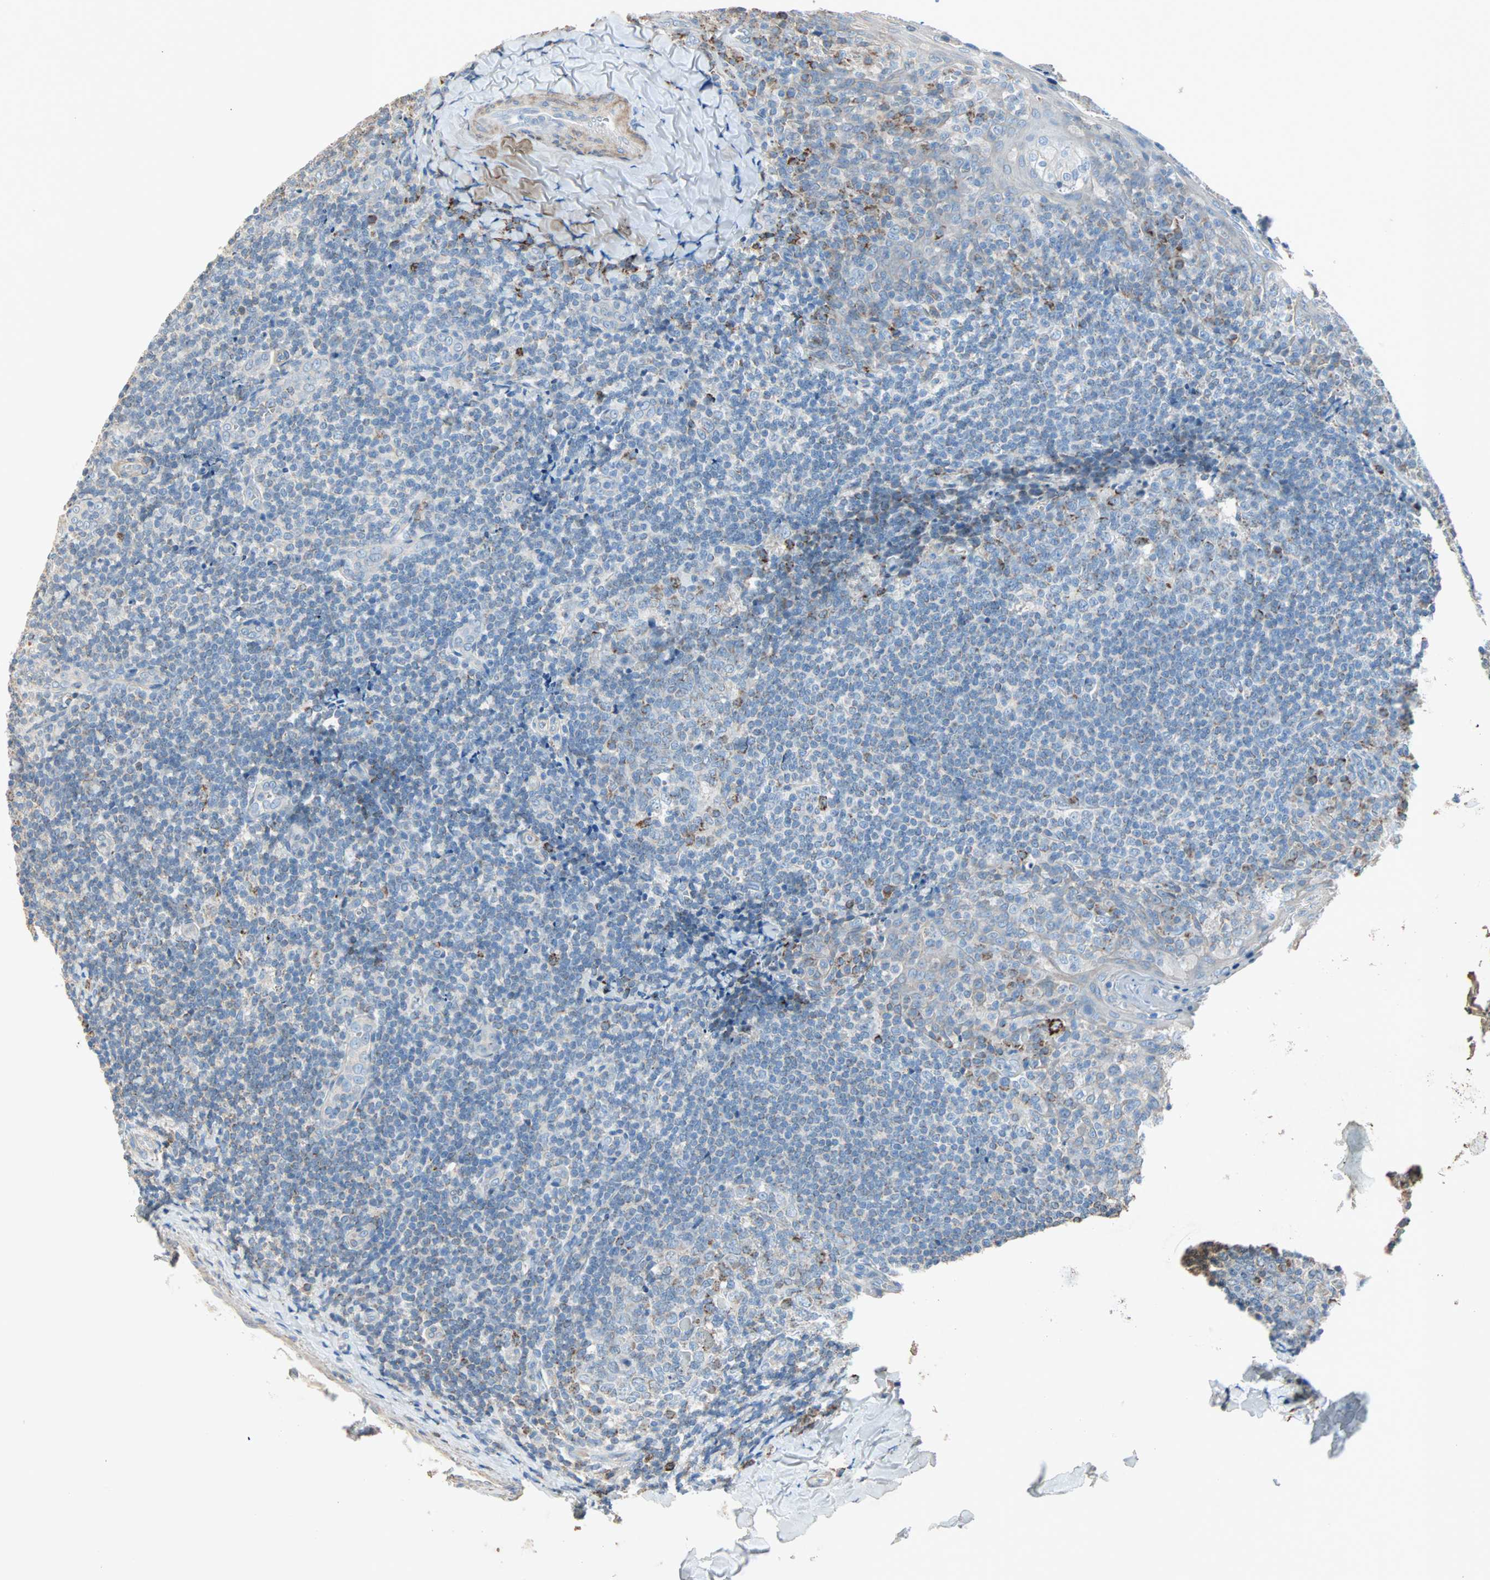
{"staining": {"intensity": "strong", "quantity": "<25%", "location": "cytoplasmic/membranous"}, "tissue": "tonsil", "cell_type": "Germinal center cells", "image_type": "normal", "snomed": [{"axis": "morphology", "description": "Normal tissue, NOS"}, {"axis": "topography", "description": "Tonsil"}], "caption": "A medium amount of strong cytoplasmic/membranous positivity is present in about <25% of germinal center cells in benign tonsil.", "gene": "ACVRL1", "patient": {"sex": "male", "age": 31}}